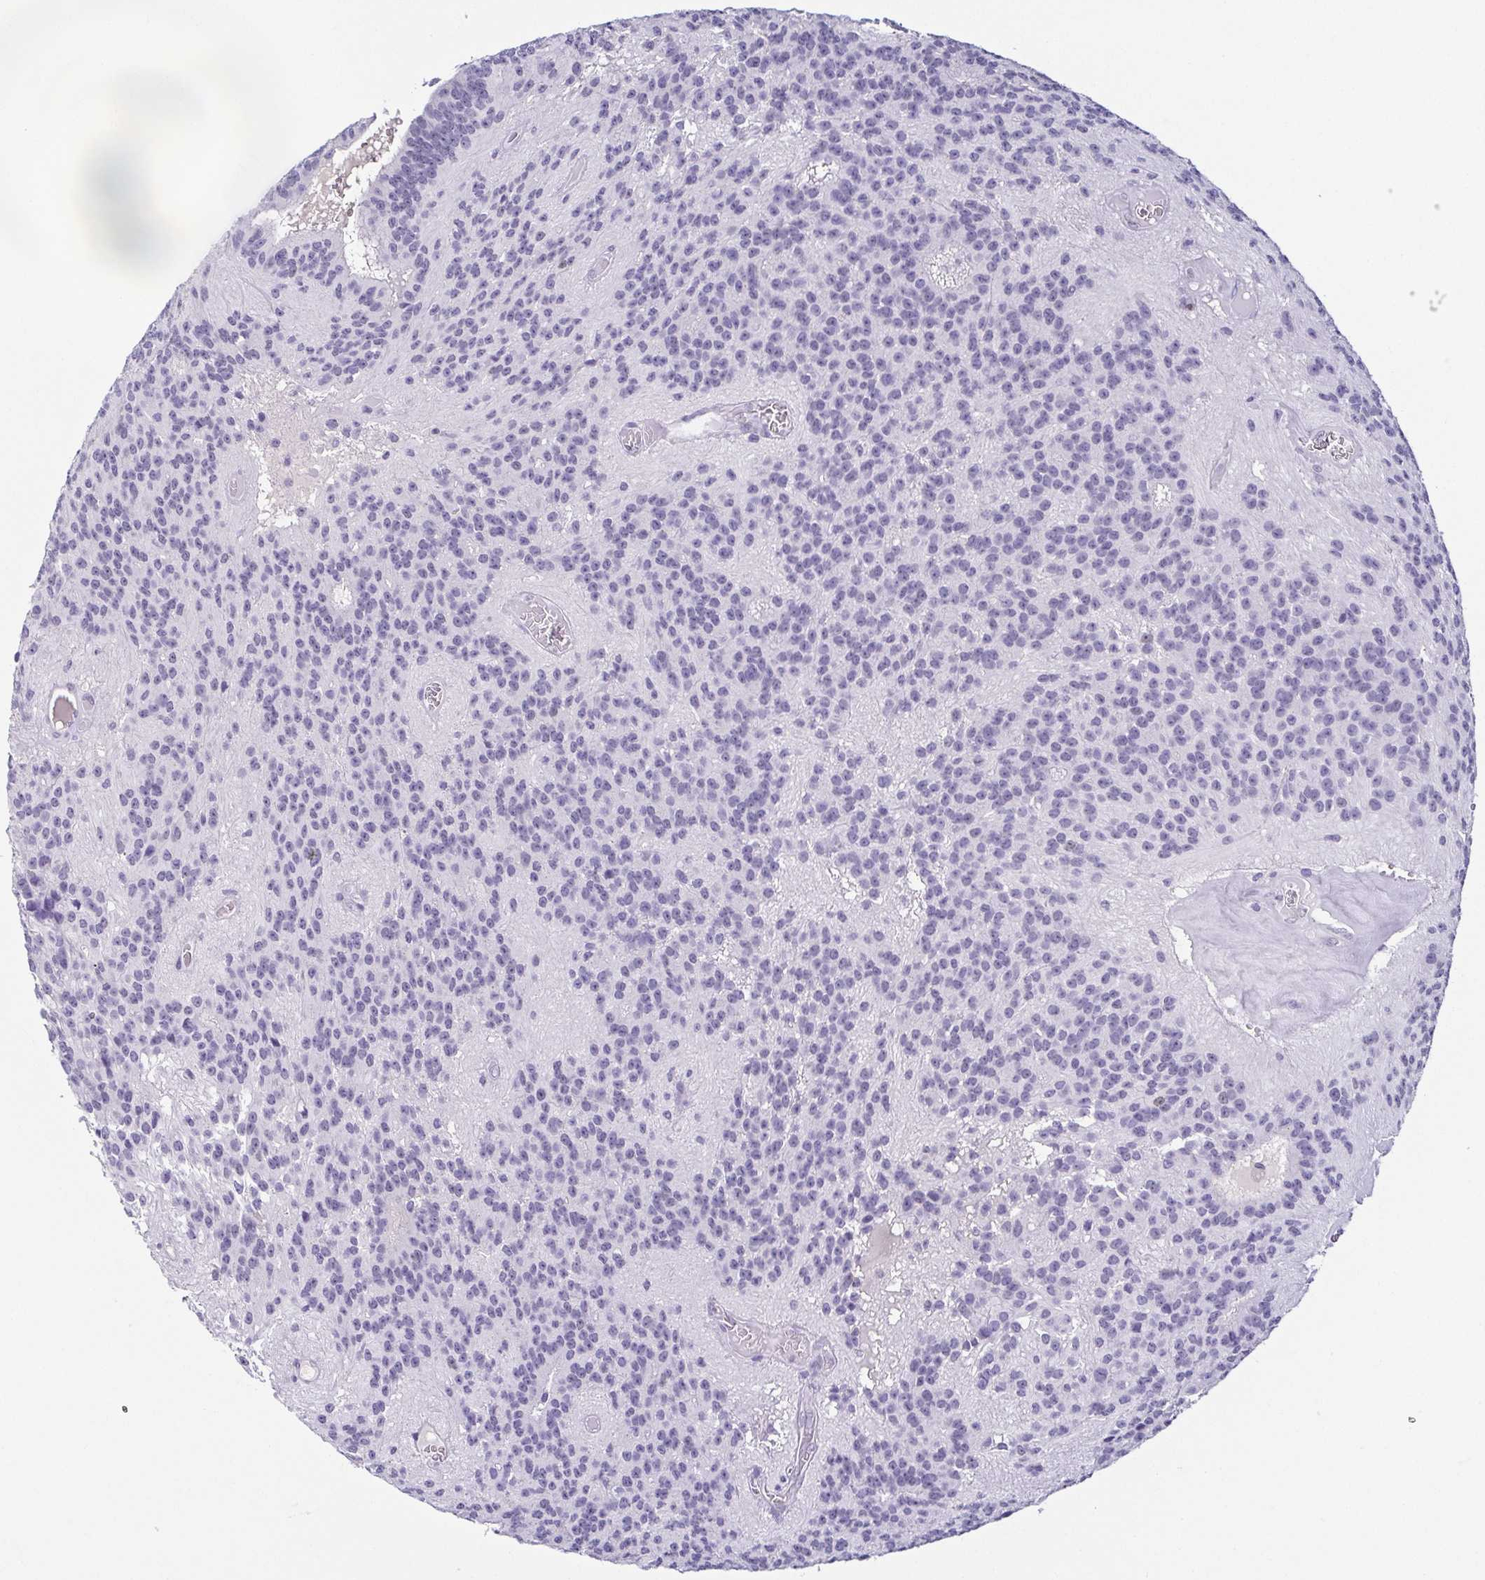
{"staining": {"intensity": "negative", "quantity": "none", "location": "none"}, "tissue": "glioma", "cell_type": "Tumor cells", "image_type": "cancer", "snomed": [{"axis": "morphology", "description": "Glioma, malignant, Low grade"}, {"axis": "topography", "description": "Brain"}], "caption": "This is an IHC histopathology image of glioma. There is no expression in tumor cells.", "gene": "TCF3", "patient": {"sex": "male", "age": 31}}